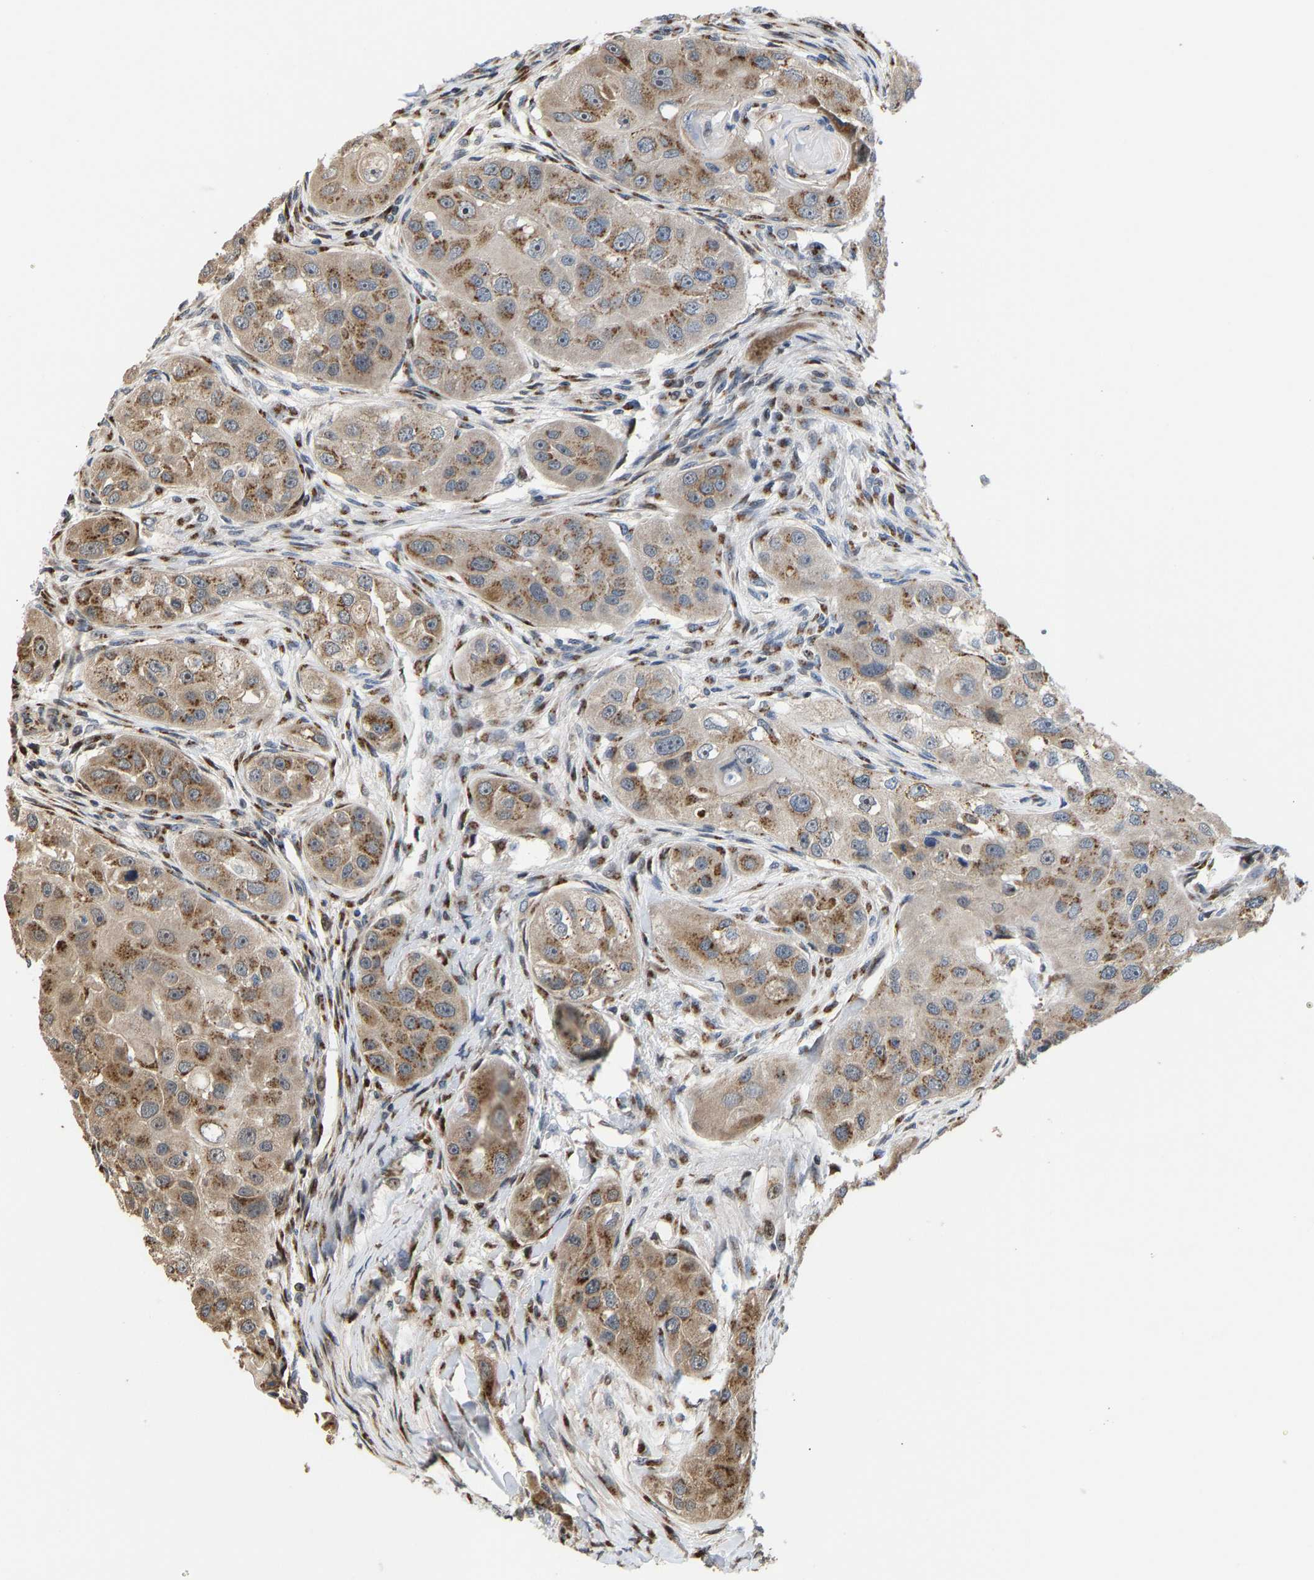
{"staining": {"intensity": "moderate", "quantity": ">75%", "location": "cytoplasmic/membranous"}, "tissue": "head and neck cancer", "cell_type": "Tumor cells", "image_type": "cancer", "snomed": [{"axis": "morphology", "description": "Normal tissue, NOS"}, {"axis": "morphology", "description": "Squamous cell carcinoma, NOS"}, {"axis": "topography", "description": "Skeletal muscle"}, {"axis": "topography", "description": "Head-Neck"}], "caption": "IHC of head and neck squamous cell carcinoma reveals medium levels of moderate cytoplasmic/membranous expression in about >75% of tumor cells. The staining was performed using DAB (3,3'-diaminobenzidine) to visualize the protein expression in brown, while the nuclei were stained in blue with hematoxylin (Magnification: 20x).", "gene": "YIPF4", "patient": {"sex": "male", "age": 51}}